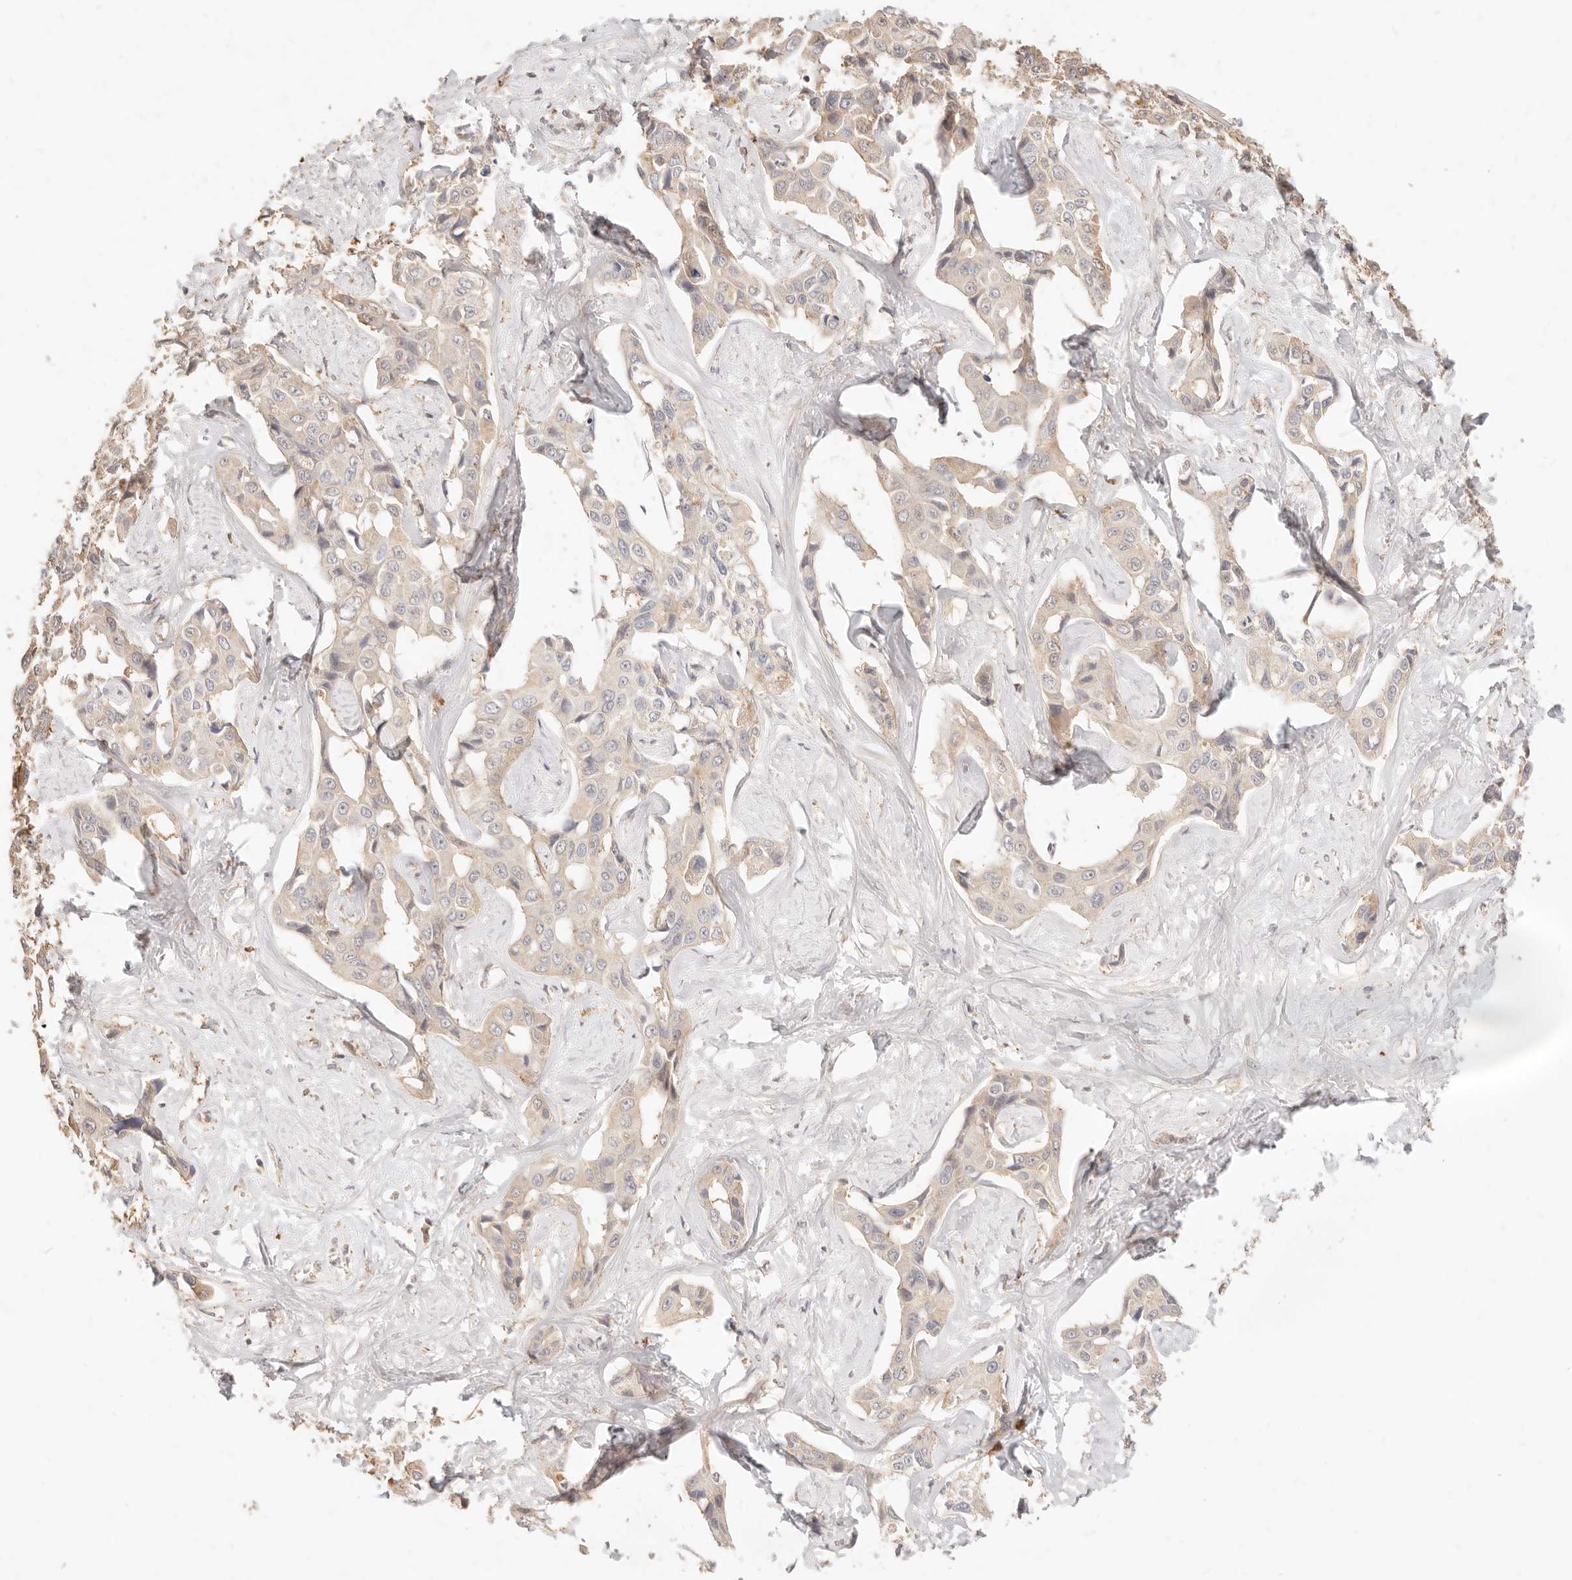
{"staining": {"intensity": "weak", "quantity": "25%-75%", "location": "cytoplasmic/membranous"}, "tissue": "liver cancer", "cell_type": "Tumor cells", "image_type": "cancer", "snomed": [{"axis": "morphology", "description": "Cholangiocarcinoma"}, {"axis": "topography", "description": "Liver"}], "caption": "Immunohistochemical staining of human cholangiocarcinoma (liver) displays low levels of weak cytoplasmic/membranous protein staining in about 25%-75% of tumor cells.", "gene": "TMTC2", "patient": {"sex": "male", "age": 59}}